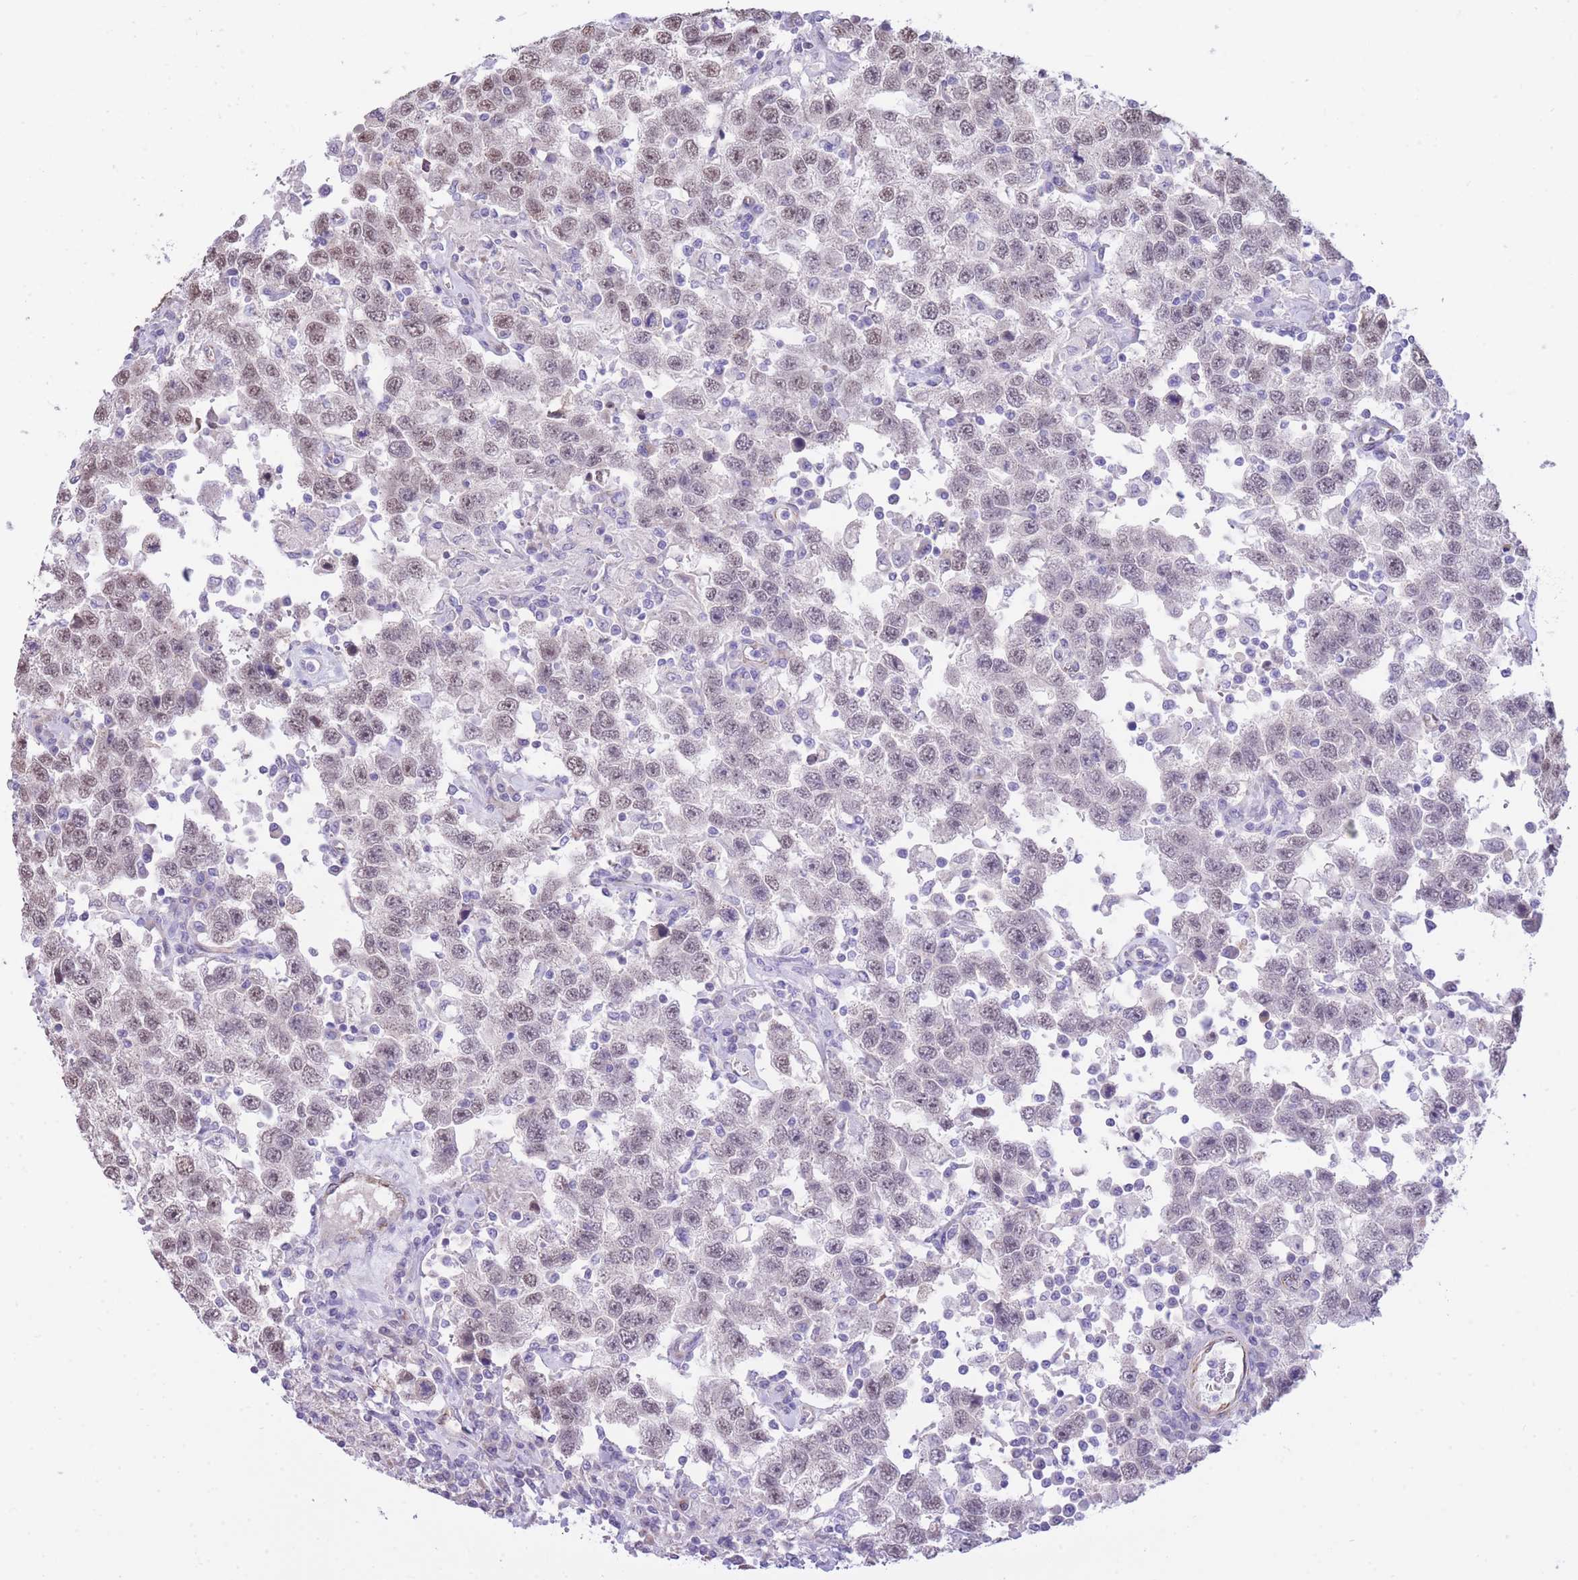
{"staining": {"intensity": "weak", "quantity": "25%-75%", "location": "nuclear"}, "tissue": "testis cancer", "cell_type": "Tumor cells", "image_type": "cancer", "snomed": [{"axis": "morphology", "description": "Seminoma, NOS"}, {"axis": "topography", "description": "Testis"}], "caption": "Immunohistochemistry (IHC) of human seminoma (testis) displays low levels of weak nuclear staining in approximately 25%-75% of tumor cells.", "gene": "PSG8", "patient": {"sex": "male", "age": 41}}